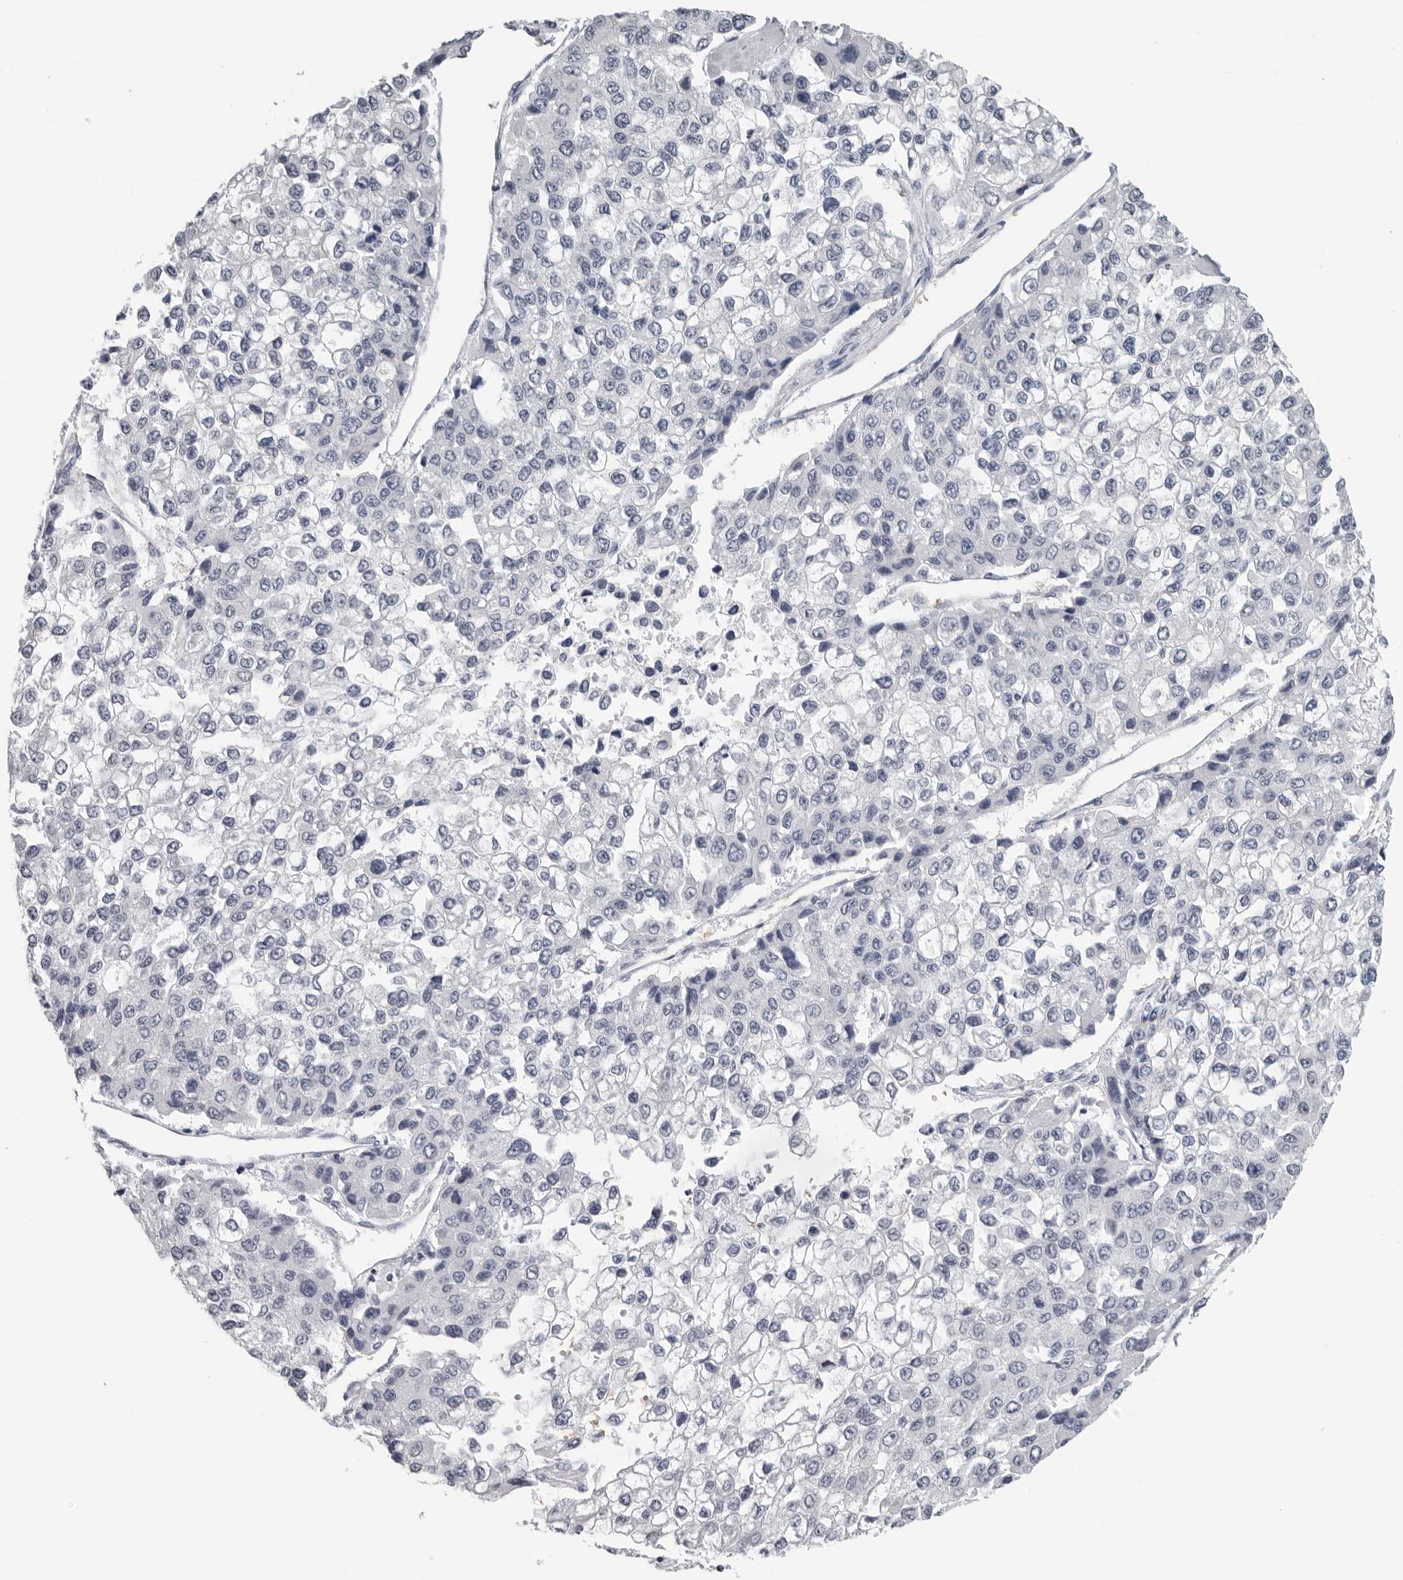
{"staining": {"intensity": "negative", "quantity": "none", "location": "none"}, "tissue": "liver cancer", "cell_type": "Tumor cells", "image_type": "cancer", "snomed": [{"axis": "morphology", "description": "Carcinoma, Hepatocellular, NOS"}, {"axis": "topography", "description": "Liver"}], "caption": "This is a photomicrograph of immunohistochemistry (IHC) staining of liver hepatocellular carcinoma, which shows no positivity in tumor cells.", "gene": "EPB41", "patient": {"sex": "female", "age": 66}}